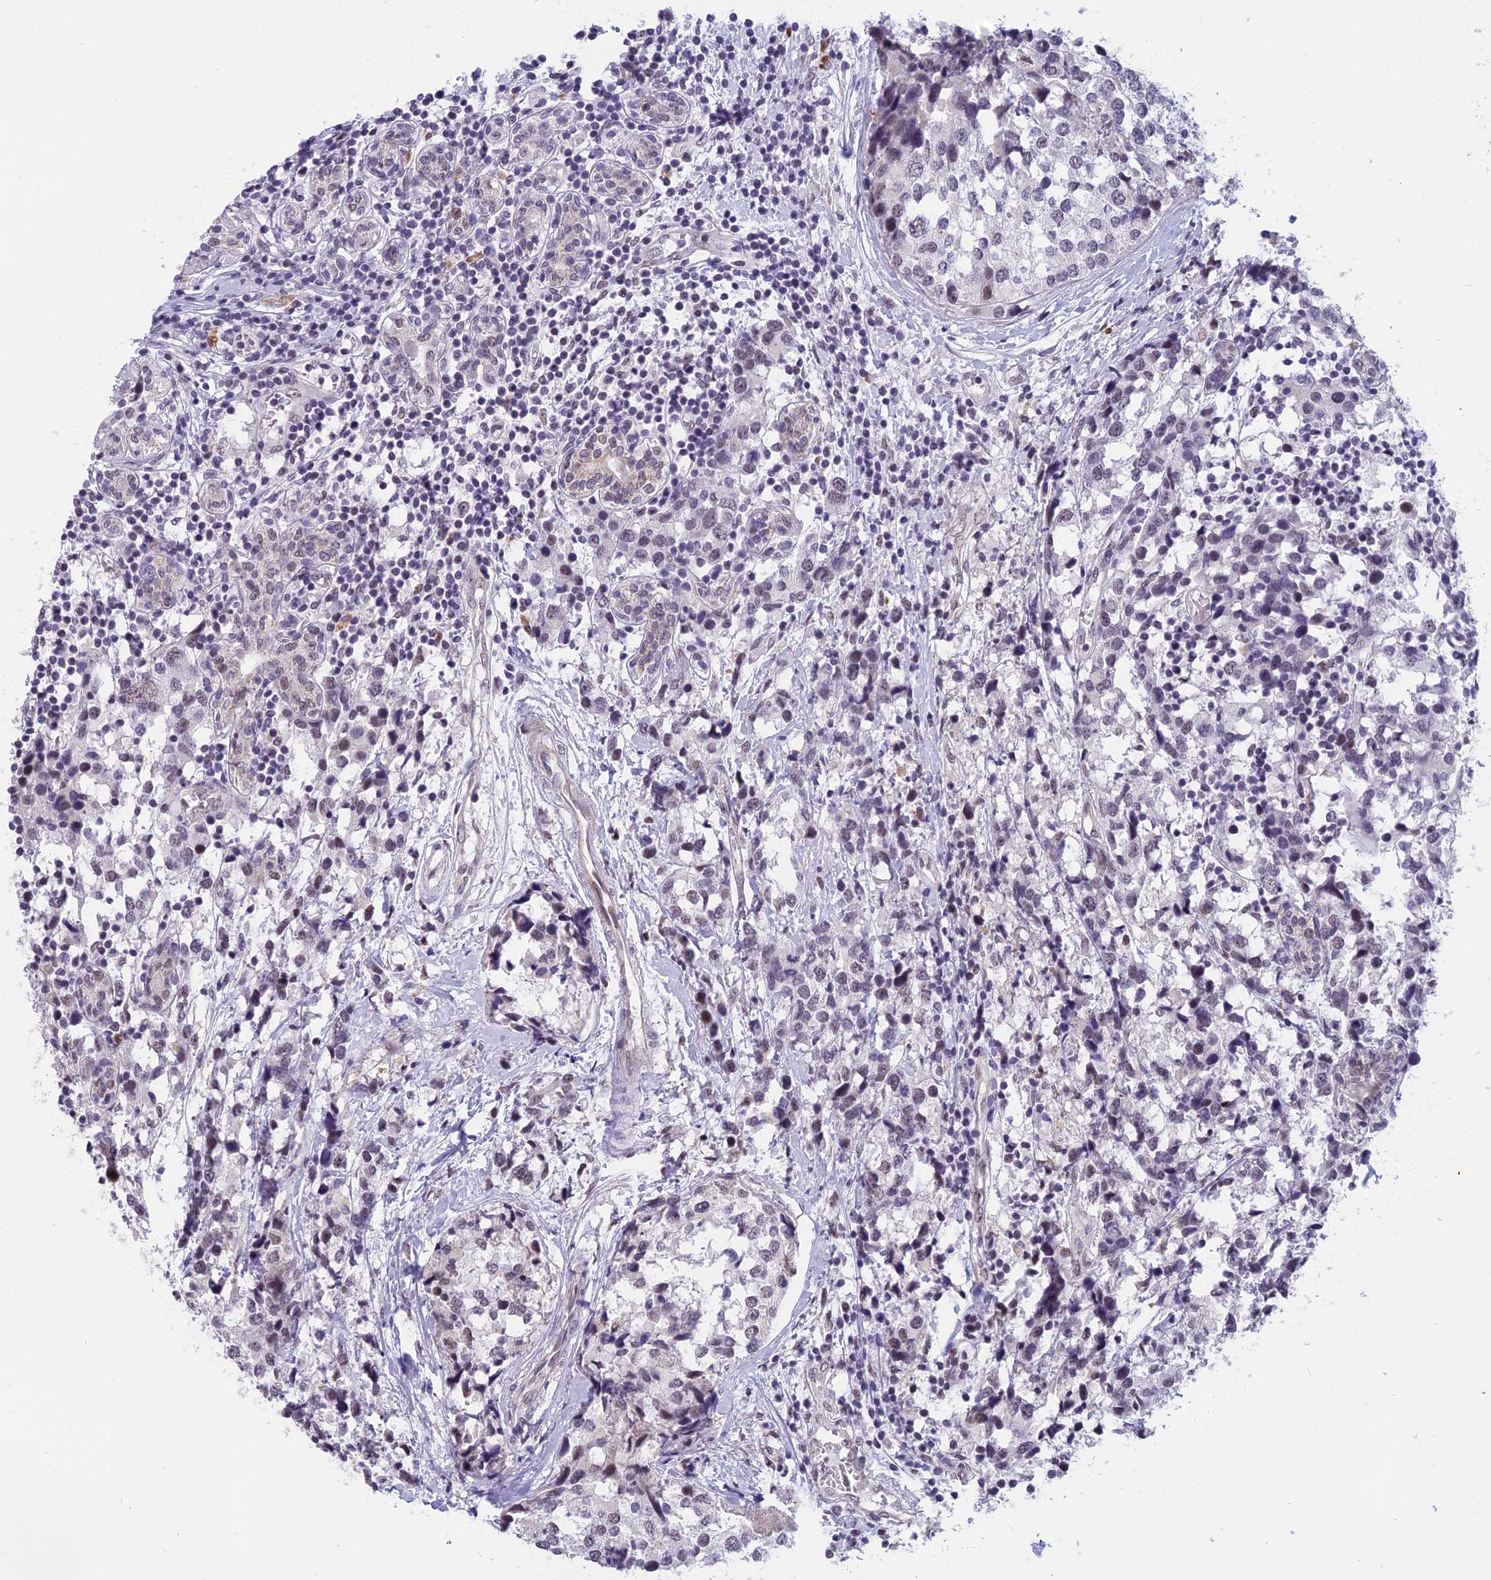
{"staining": {"intensity": "negative", "quantity": "none", "location": "none"}, "tissue": "breast cancer", "cell_type": "Tumor cells", "image_type": "cancer", "snomed": [{"axis": "morphology", "description": "Lobular carcinoma"}, {"axis": "topography", "description": "Breast"}], "caption": "The IHC image has no significant staining in tumor cells of breast cancer (lobular carcinoma) tissue. (DAB (3,3'-diaminobenzidine) immunohistochemistry with hematoxylin counter stain).", "gene": "MORF4L1", "patient": {"sex": "female", "age": 59}}